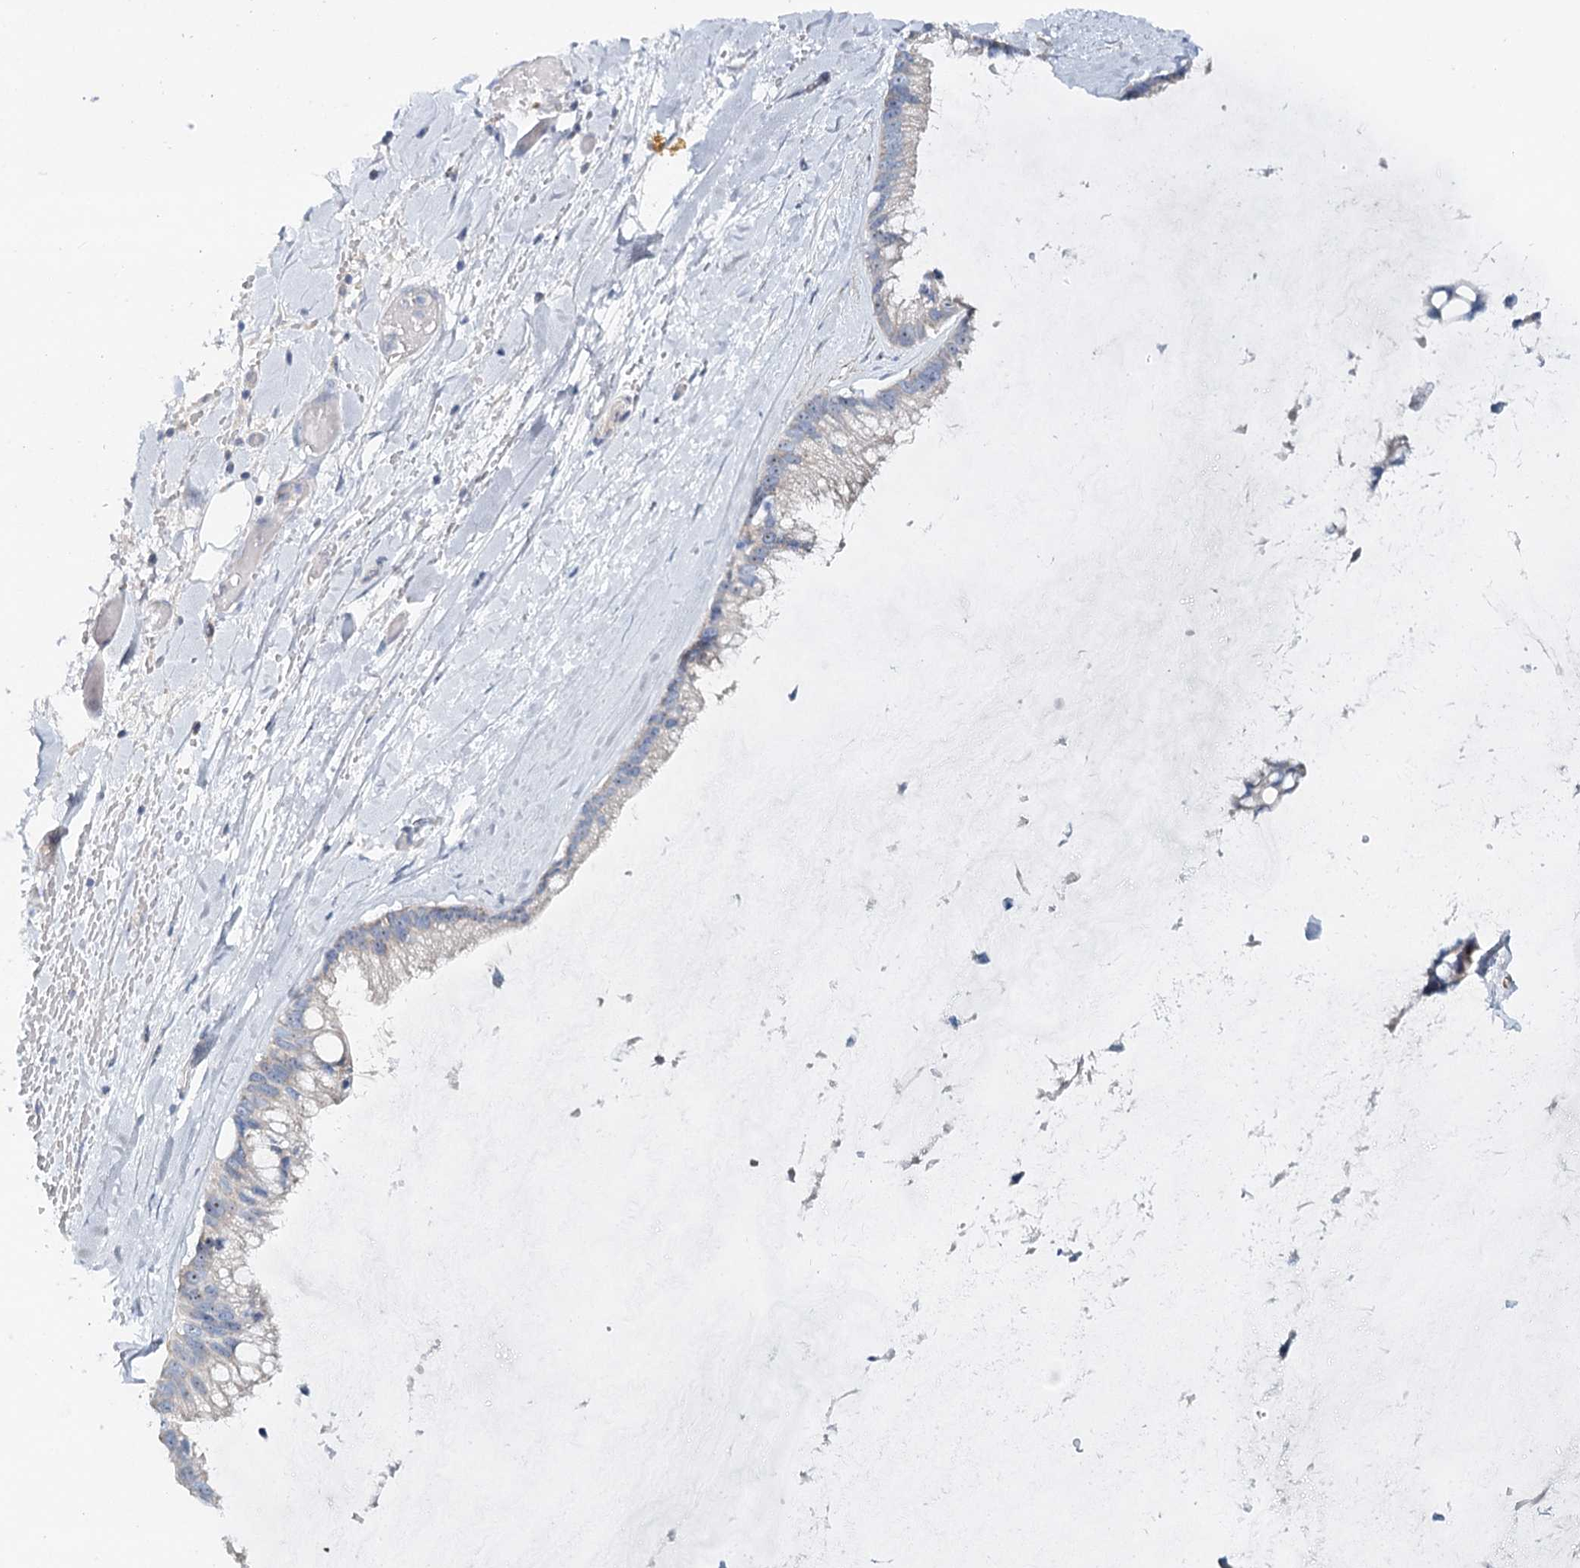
{"staining": {"intensity": "weak", "quantity": "<25%", "location": "cytoplasmic/membranous"}, "tissue": "ovarian cancer", "cell_type": "Tumor cells", "image_type": "cancer", "snomed": [{"axis": "morphology", "description": "Cystadenocarcinoma, mucinous, NOS"}, {"axis": "topography", "description": "Ovary"}], "caption": "Ovarian mucinous cystadenocarcinoma was stained to show a protein in brown. There is no significant staining in tumor cells. The staining was performed using DAB (3,3'-diaminobenzidine) to visualize the protein expression in brown, while the nuclei were stained in blue with hematoxylin (Magnification: 20x).", "gene": "RBM43", "patient": {"sex": "female", "age": 39}}